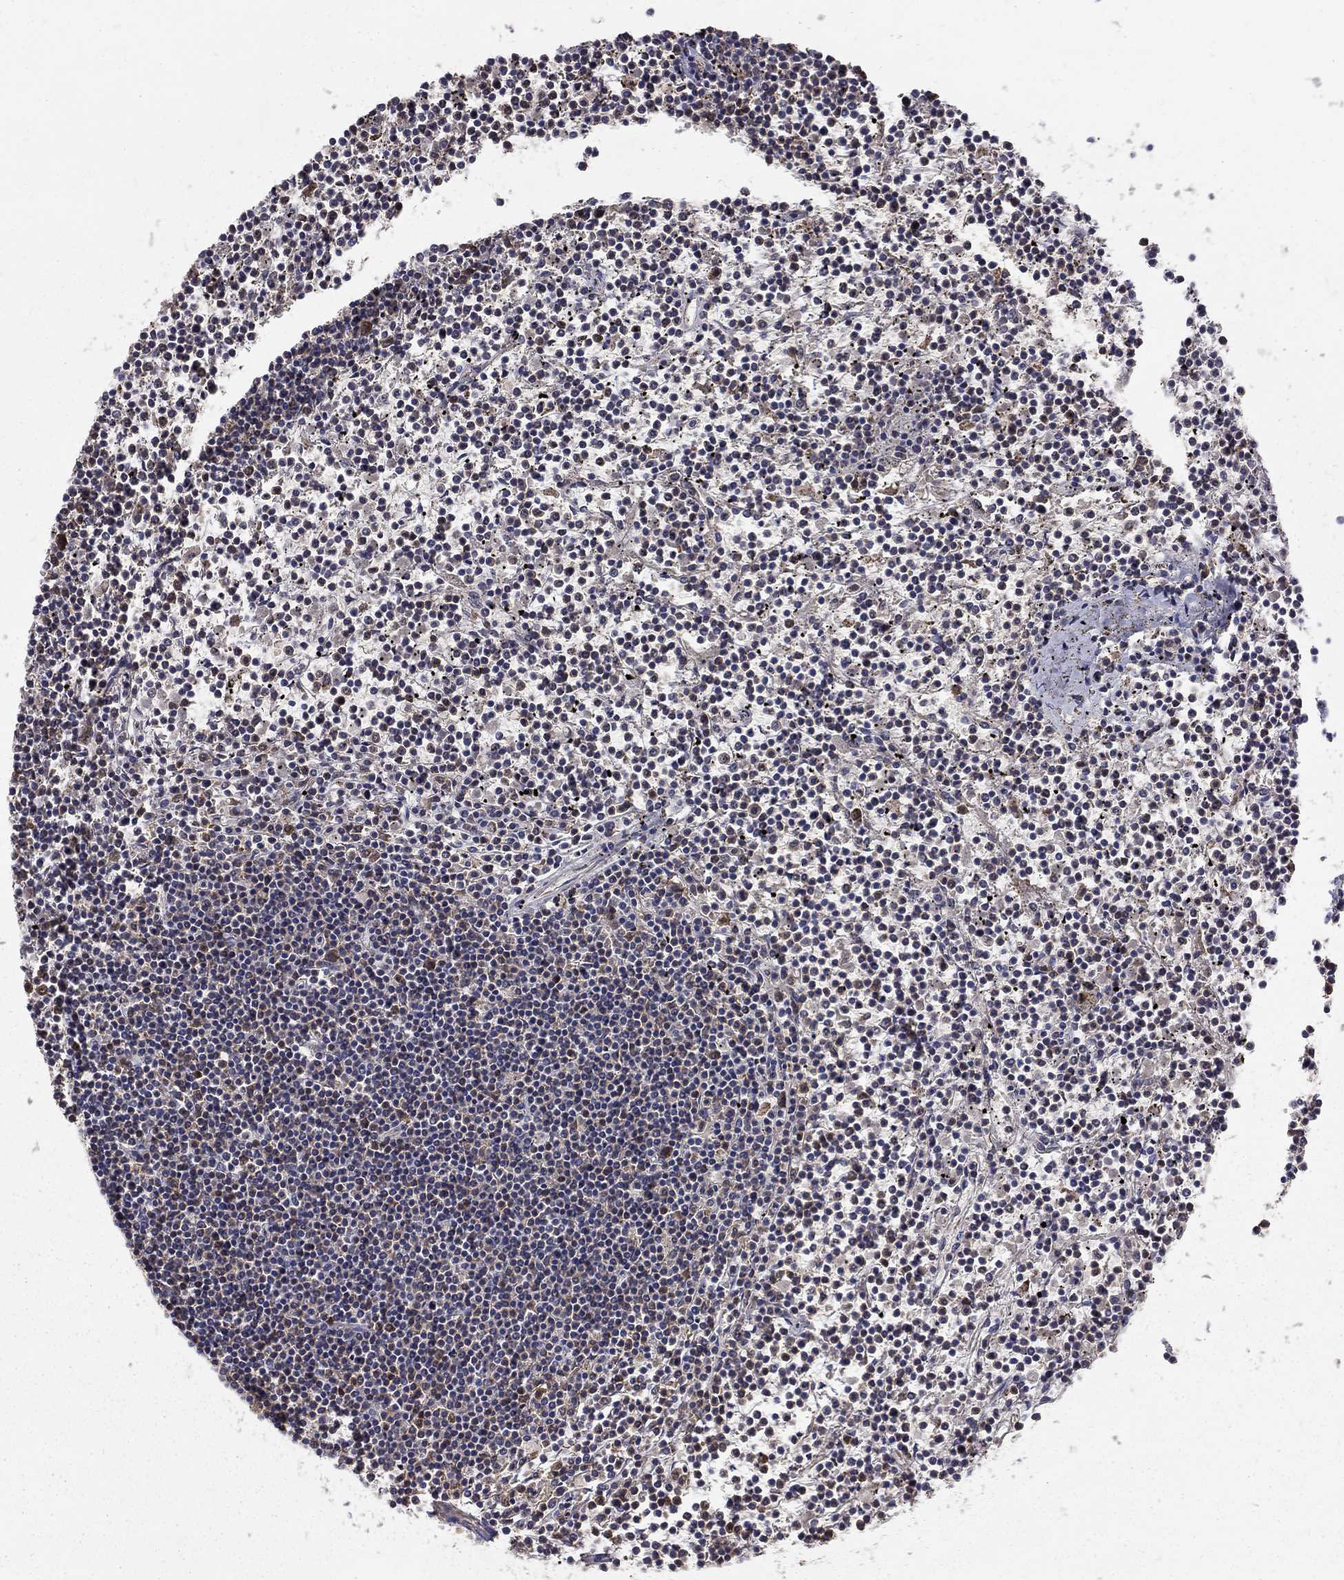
{"staining": {"intensity": "weak", "quantity": "25%-75%", "location": "cytoplasmic/membranous"}, "tissue": "lymphoma", "cell_type": "Tumor cells", "image_type": "cancer", "snomed": [{"axis": "morphology", "description": "Malignant lymphoma, non-Hodgkin's type, Low grade"}, {"axis": "topography", "description": "Spleen"}], "caption": "Lymphoma stained with a protein marker exhibits weak staining in tumor cells.", "gene": "GCSH", "patient": {"sex": "female", "age": 19}}